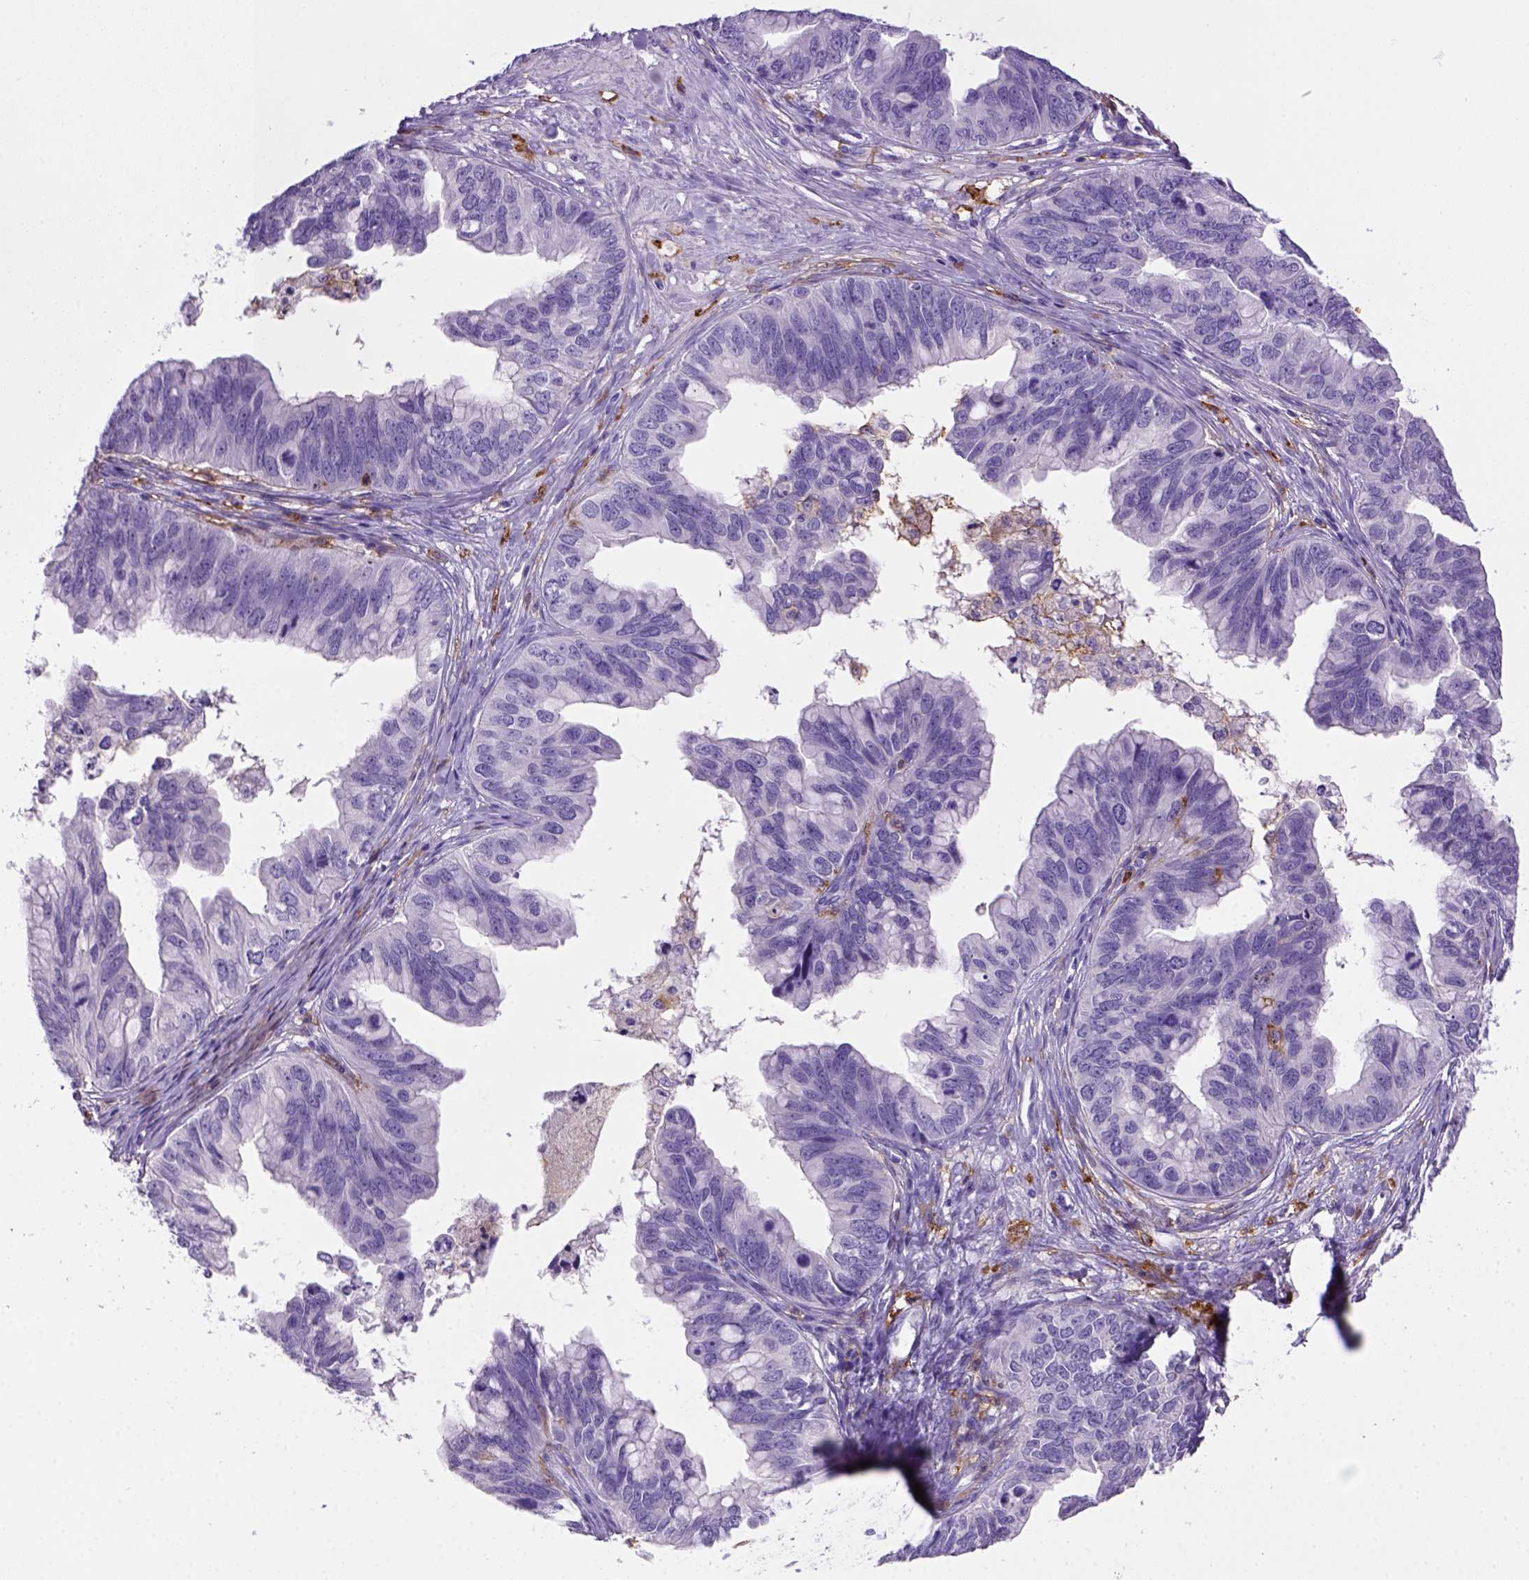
{"staining": {"intensity": "negative", "quantity": "none", "location": "none"}, "tissue": "ovarian cancer", "cell_type": "Tumor cells", "image_type": "cancer", "snomed": [{"axis": "morphology", "description": "Cystadenocarcinoma, mucinous, NOS"}, {"axis": "topography", "description": "Ovary"}], "caption": "Protein analysis of ovarian cancer exhibits no significant positivity in tumor cells. (Brightfield microscopy of DAB immunohistochemistry (IHC) at high magnification).", "gene": "CD14", "patient": {"sex": "female", "age": 76}}